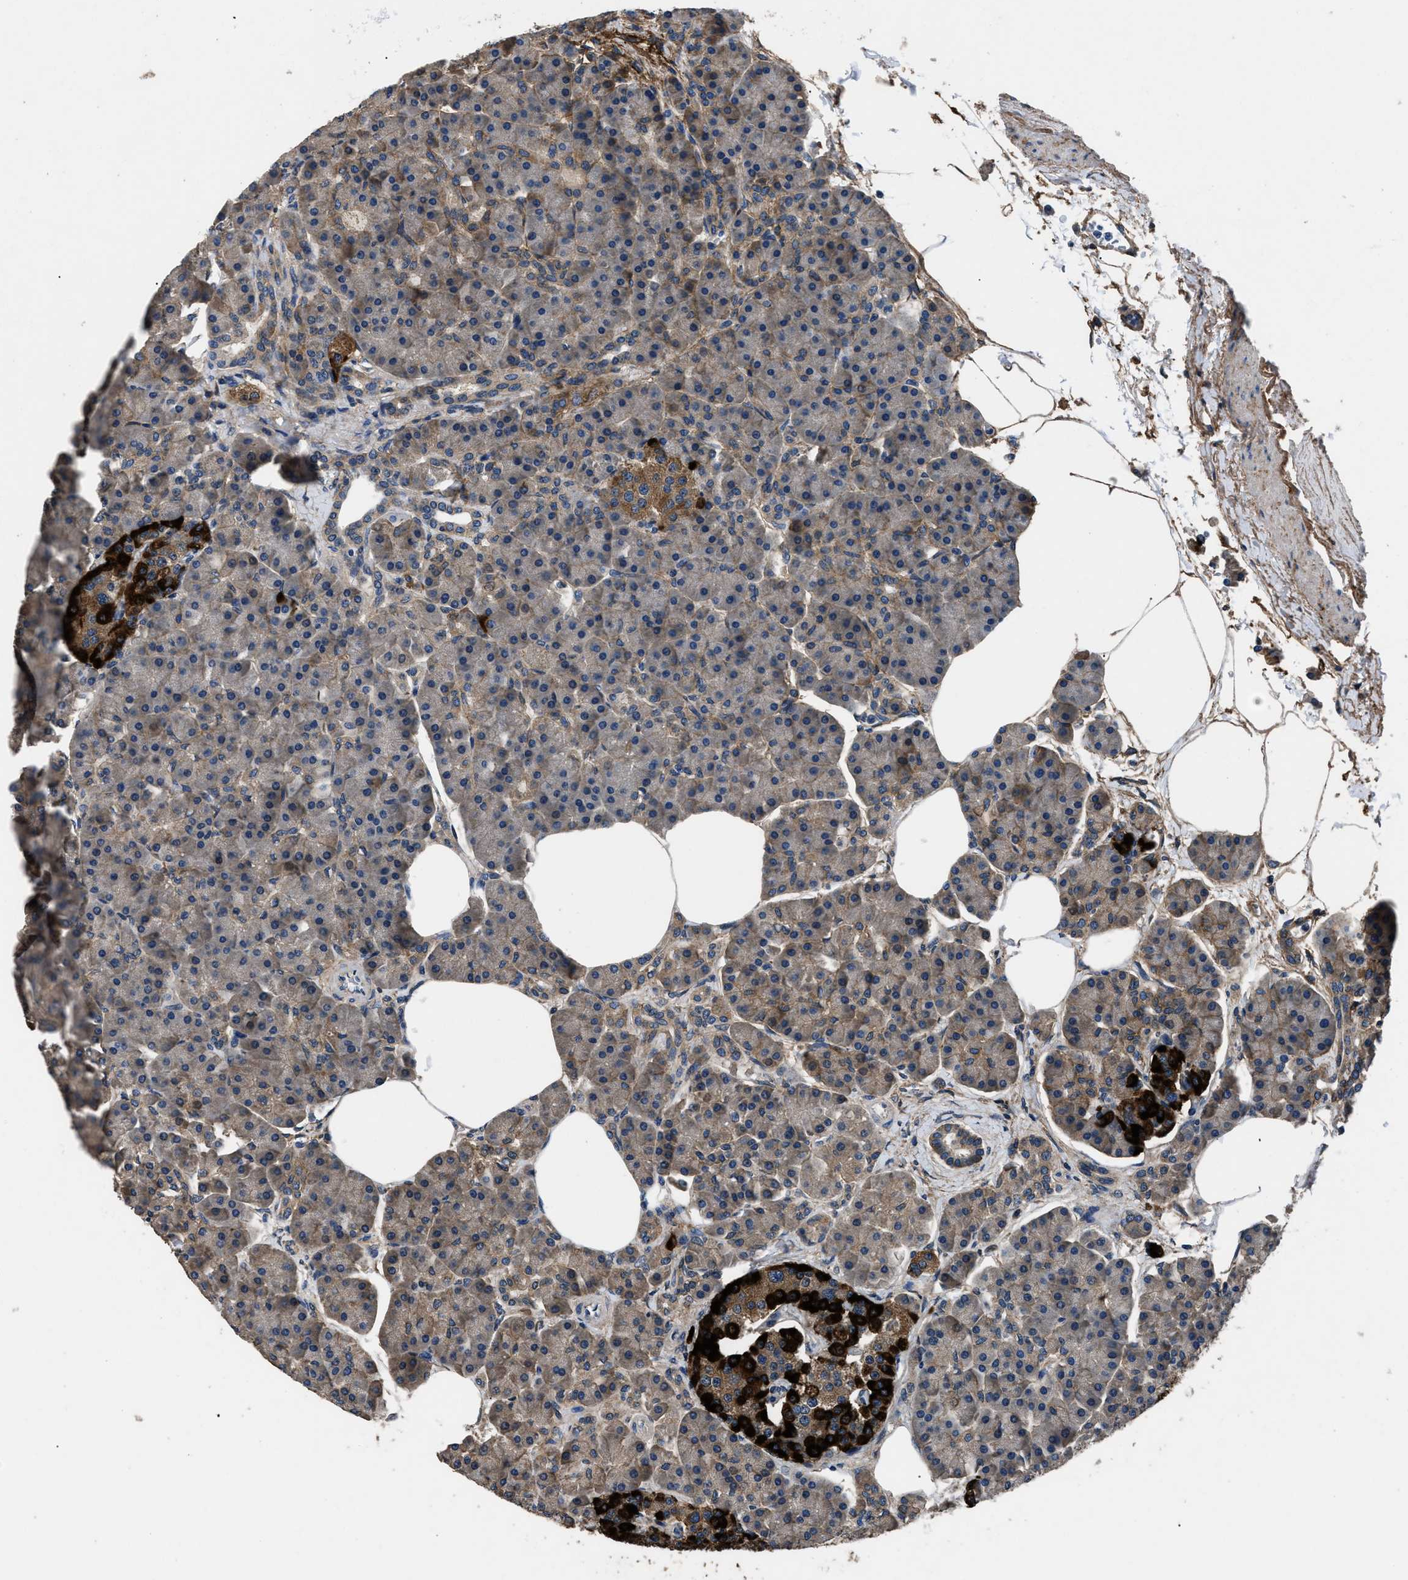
{"staining": {"intensity": "moderate", "quantity": ">75%", "location": "cytoplasmic/membranous"}, "tissue": "pancreas", "cell_type": "Exocrine glandular cells", "image_type": "normal", "snomed": [{"axis": "morphology", "description": "Normal tissue, NOS"}, {"axis": "topography", "description": "Pancreas"}], "caption": "A brown stain labels moderate cytoplasmic/membranous positivity of a protein in exocrine glandular cells of unremarkable human pancreas. (DAB (3,3'-diaminobenzidine) IHC, brown staining for protein, blue staining for nuclei).", "gene": "CD276", "patient": {"sex": "female", "age": 70}}